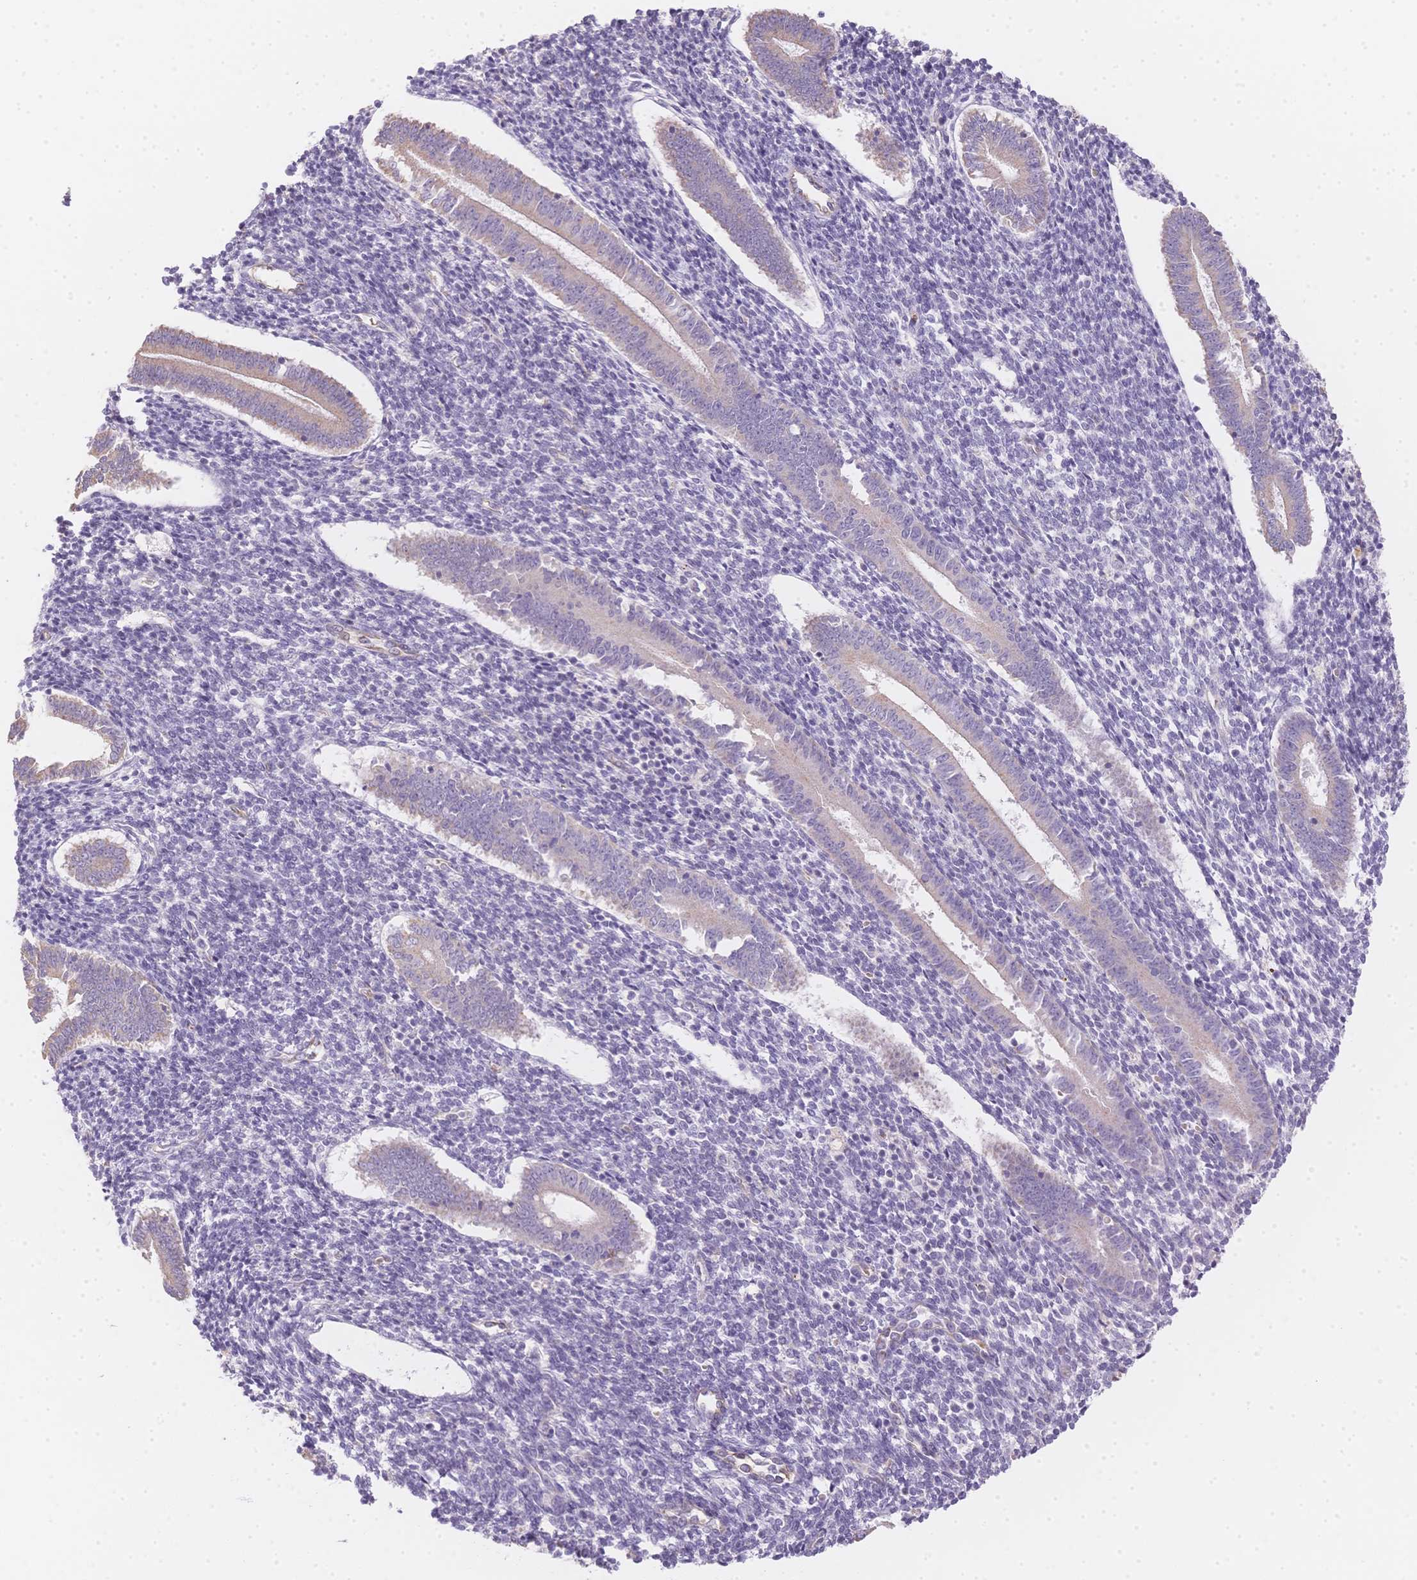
{"staining": {"intensity": "negative", "quantity": "none", "location": "none"}, "tissue": "endometrium", "cell_type": "Cells in endometrial stroma", "image_type": "normal", "snomed": [{"axis": "morphology", "description": "Normal tissue, NOS"}, {"axis": "topography", "description": "Endometrium"}], "caption": "An image of human endometrium is negative for staining in cells in endometrial stroma. (DAB (3,3'-diaminobenzidine) immunohistochemistry (IHC) with hematoxylin counter stain).", "gene": "SMYD1", "patient": {"sex": "female", "age": 25}}